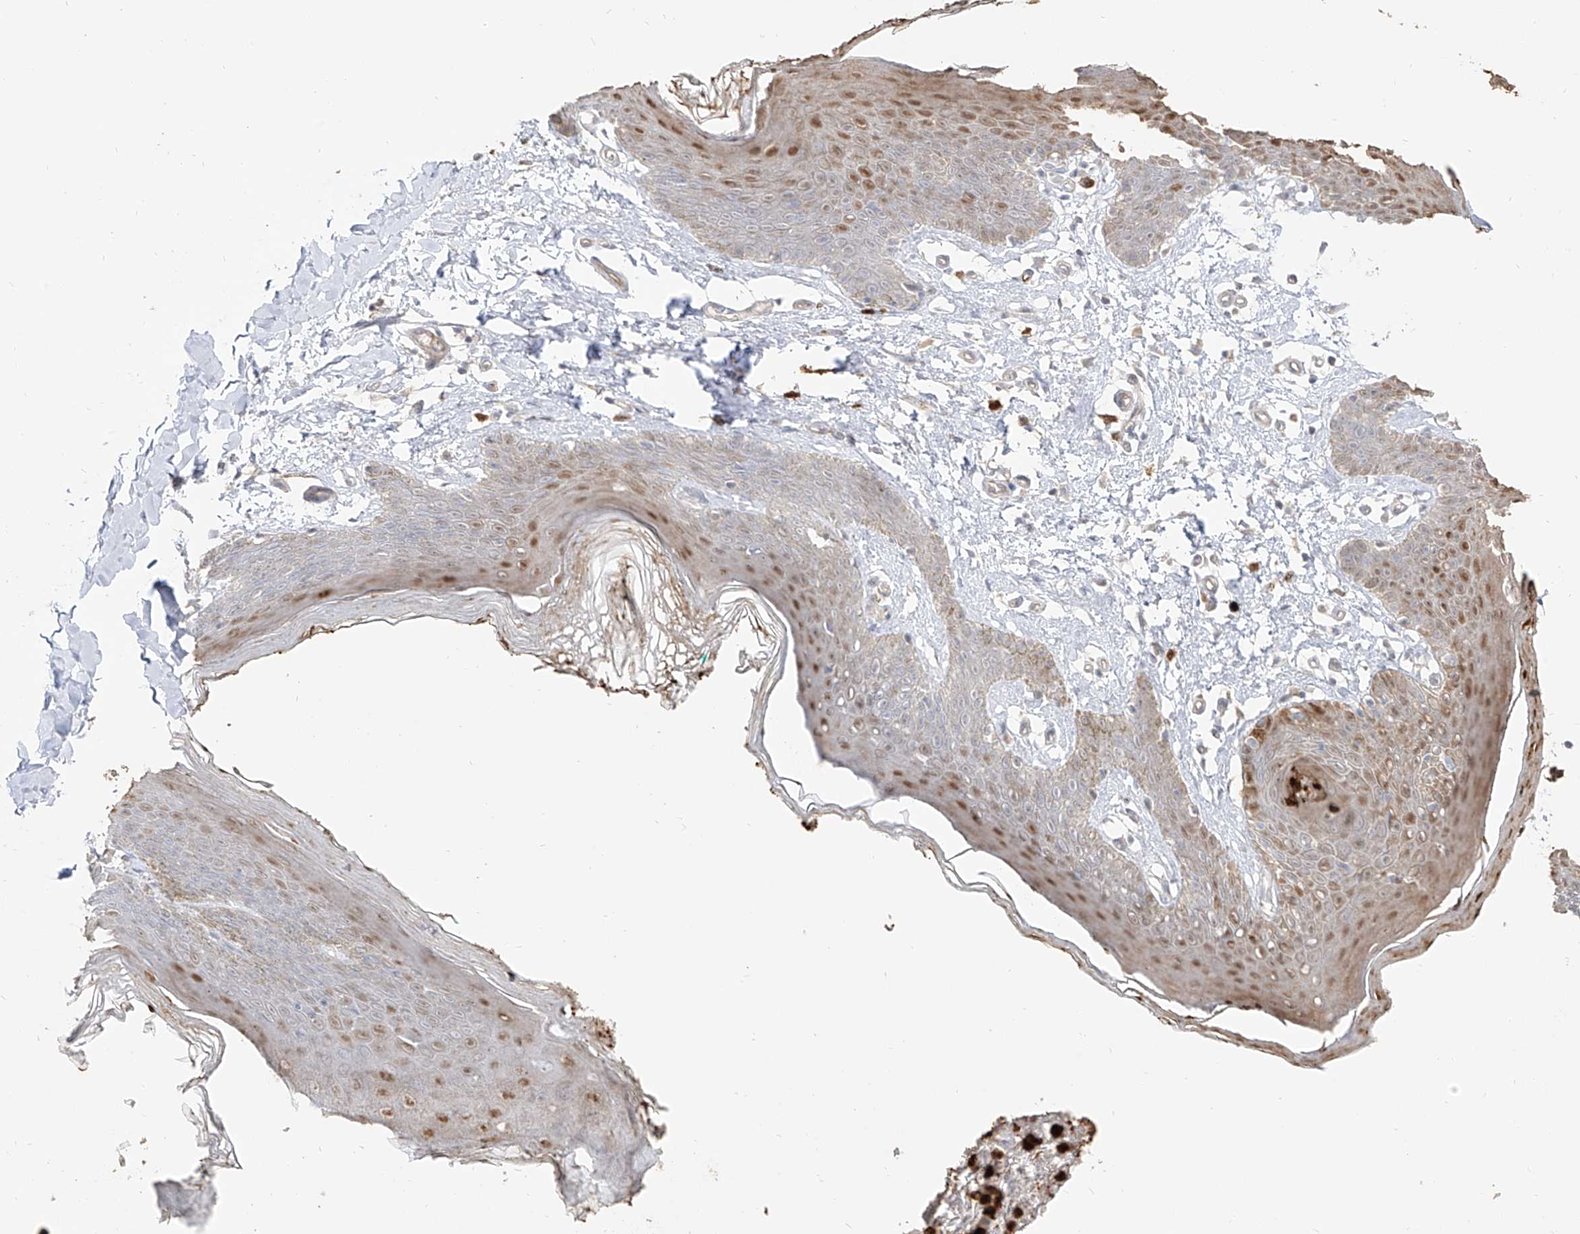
{"staining": {"intensity": "moderate", "quantity": "25%-75%", "location": "cytoplasmic/membranous,nuclear"}, "tissue": "skin", "cell_type": "Epidermal cells", "image_type": "normal", "snomed": [{"axis": "morphology", "description": "Normal tissue, NOS"}, {"axis": "topography", "description": "Vulva"}], "caption": "Immunohistochemistry (IHC) micrograph of unremarkable skin: human skin stained using immunohistochemistry (IHC) shows medium levels of moderate protein expression localized specifically in the cytoplasmic/membranous,nuclear of epidermal cells, appearing as a cytoplasmic/membranous,nuclear brown color.", "gene": "ZNF227", "patient": {"sex": "female", "age": 66}}